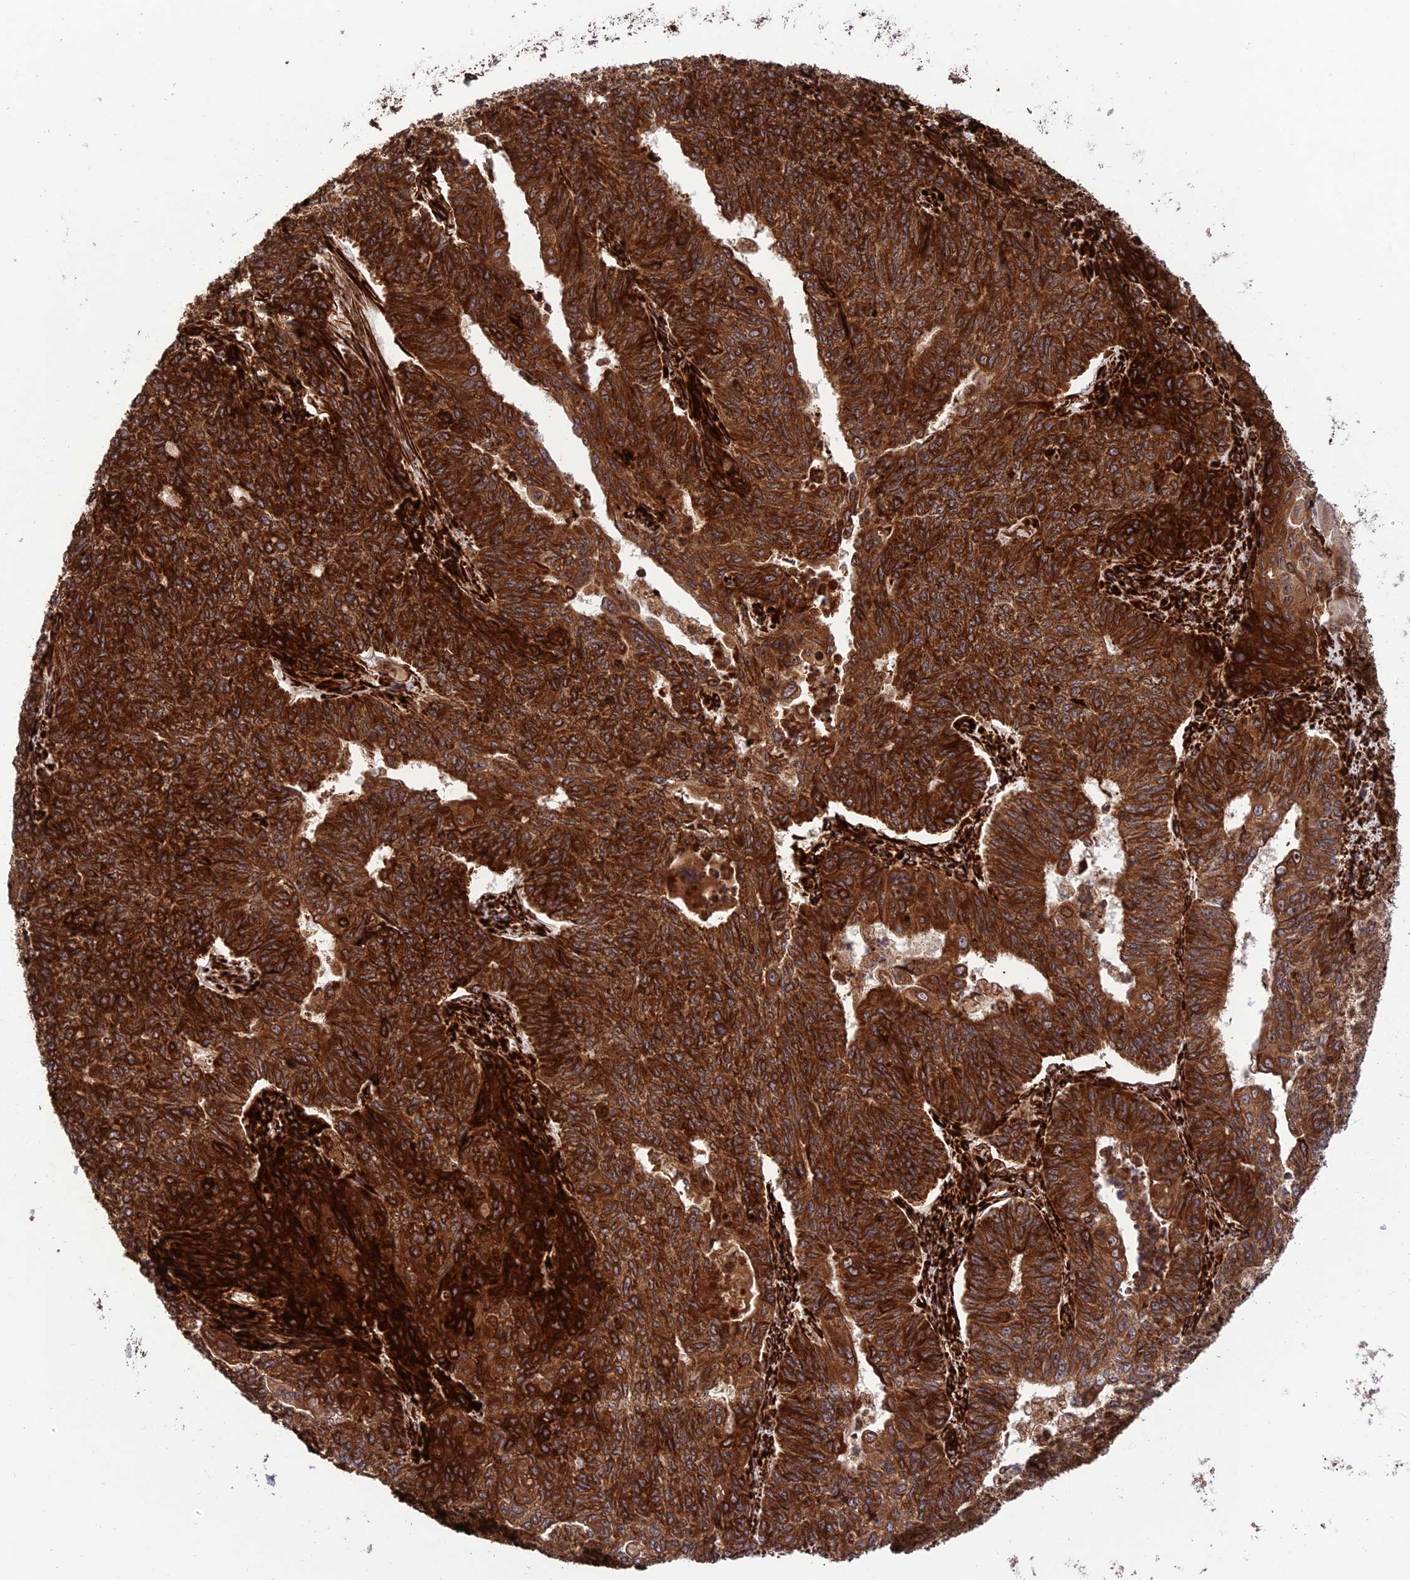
{"staining": {"intensity": "strong", "quantity": ">75%", "location": "cytoplasmic/membranous"}, "tissue": "endometrial cancer", "cell_type": "Tumor cells", "image_type": "cancer", "snomed": [{"axis": "morphology", "description": "Adenocarcinoma, NOS"}, {"axis": "topography", "description": "Endometrium"}], "caption": "Protein staining displays strong cytoplasmic/membranous expression in approximately >75% of tumor cells in endometrial cancer.", "gene": "CRTAP", "patient": {"sex": "female", "age": 32}}